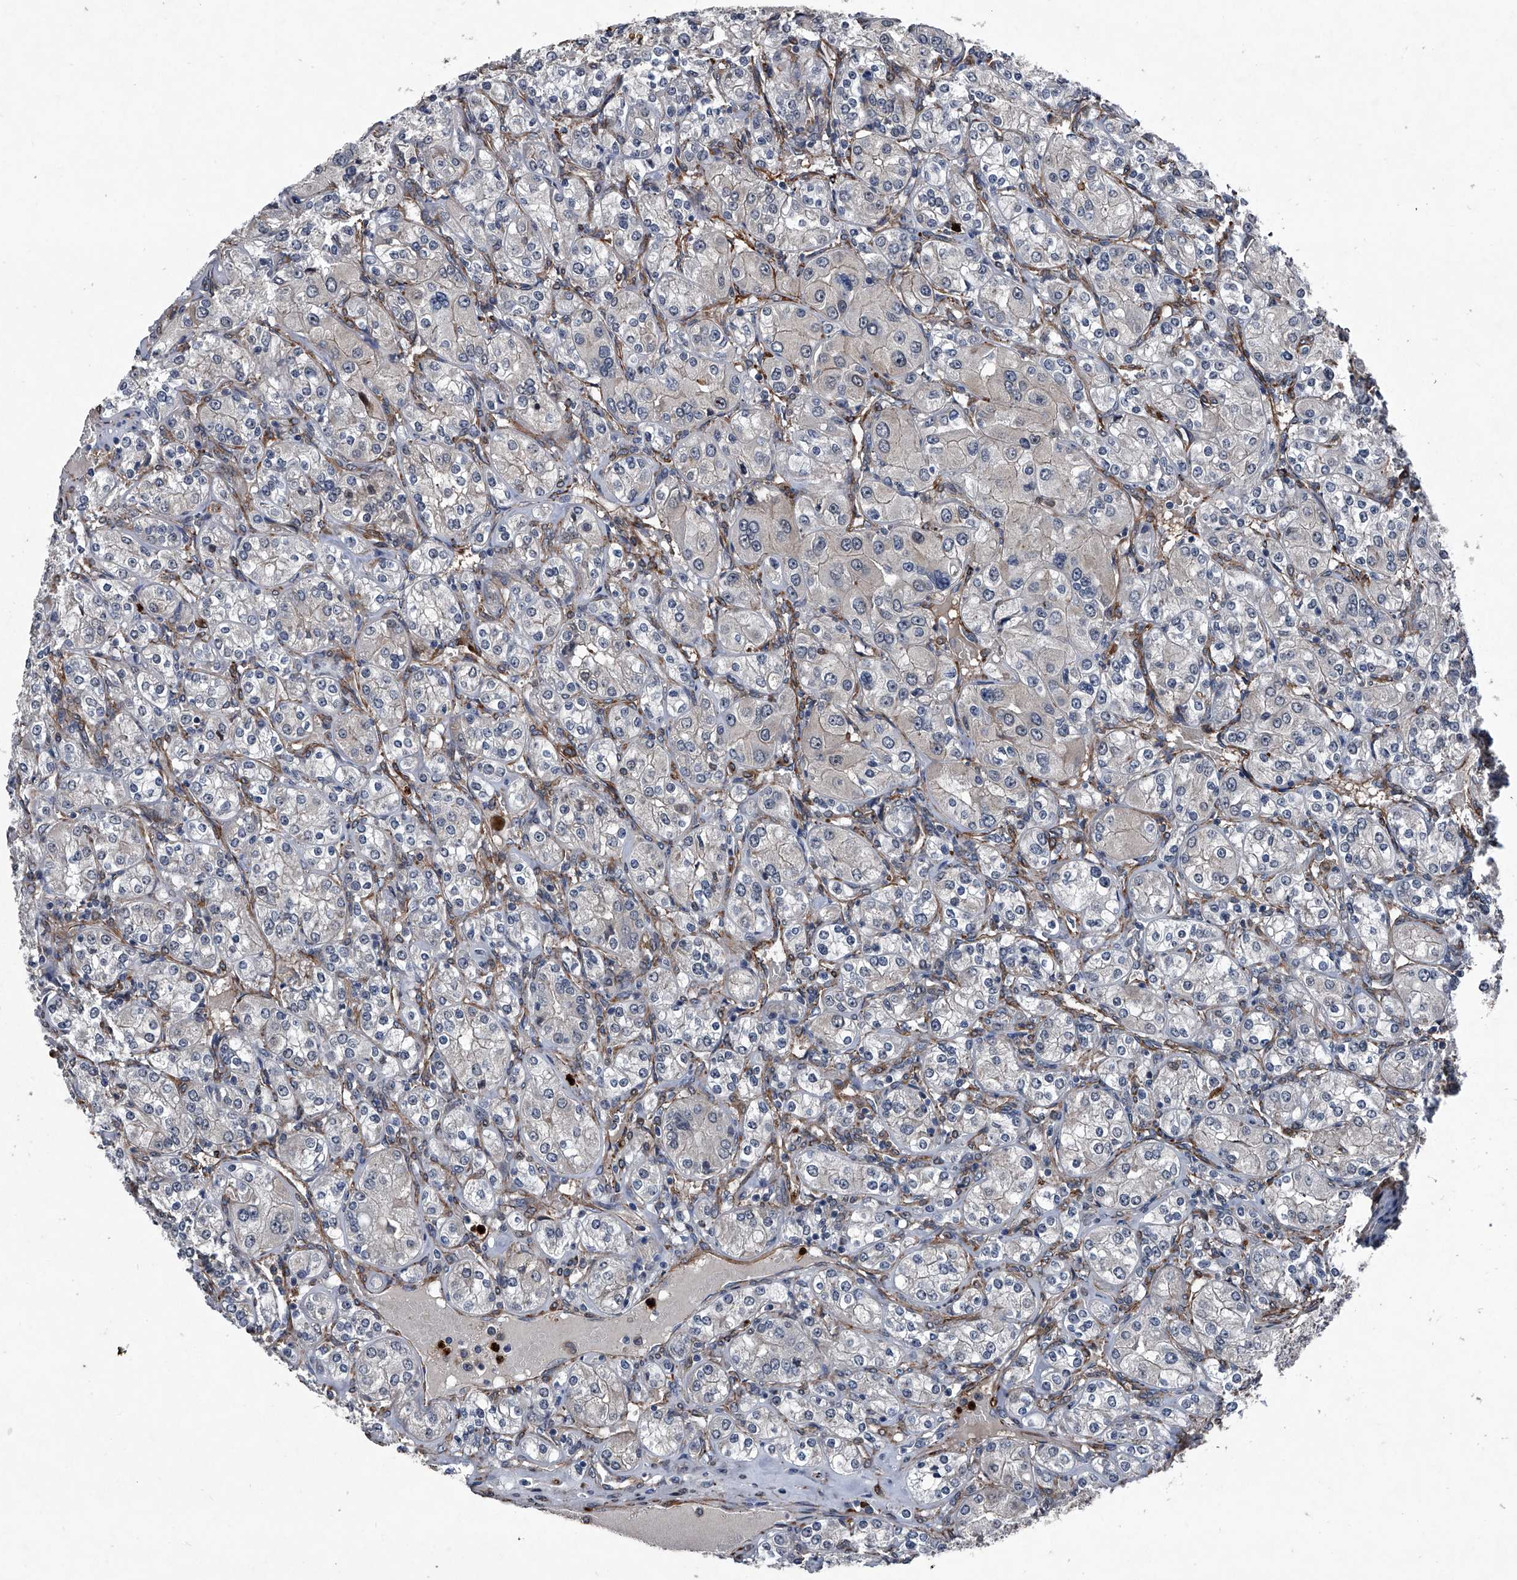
{"staining": {"intensity": "weak", "quantity": "<25%", "location": "cytoplasmic/membranous"}, "tissue": "renal cancer", "cell_type": "Tumor cells", "image_type": "cancer", "snomed": [{"axis": "morphology", "description": "Adenocarcinoma, NOS"}, {"axis": "topography", "description": "Kidney"}], "caption": "Immunohistochemical staining of human renal cancer exhibits no significant expression in tumor cells.", "gene": "MAPKAP1", "patient": {"sex": "male", "age": 77}}